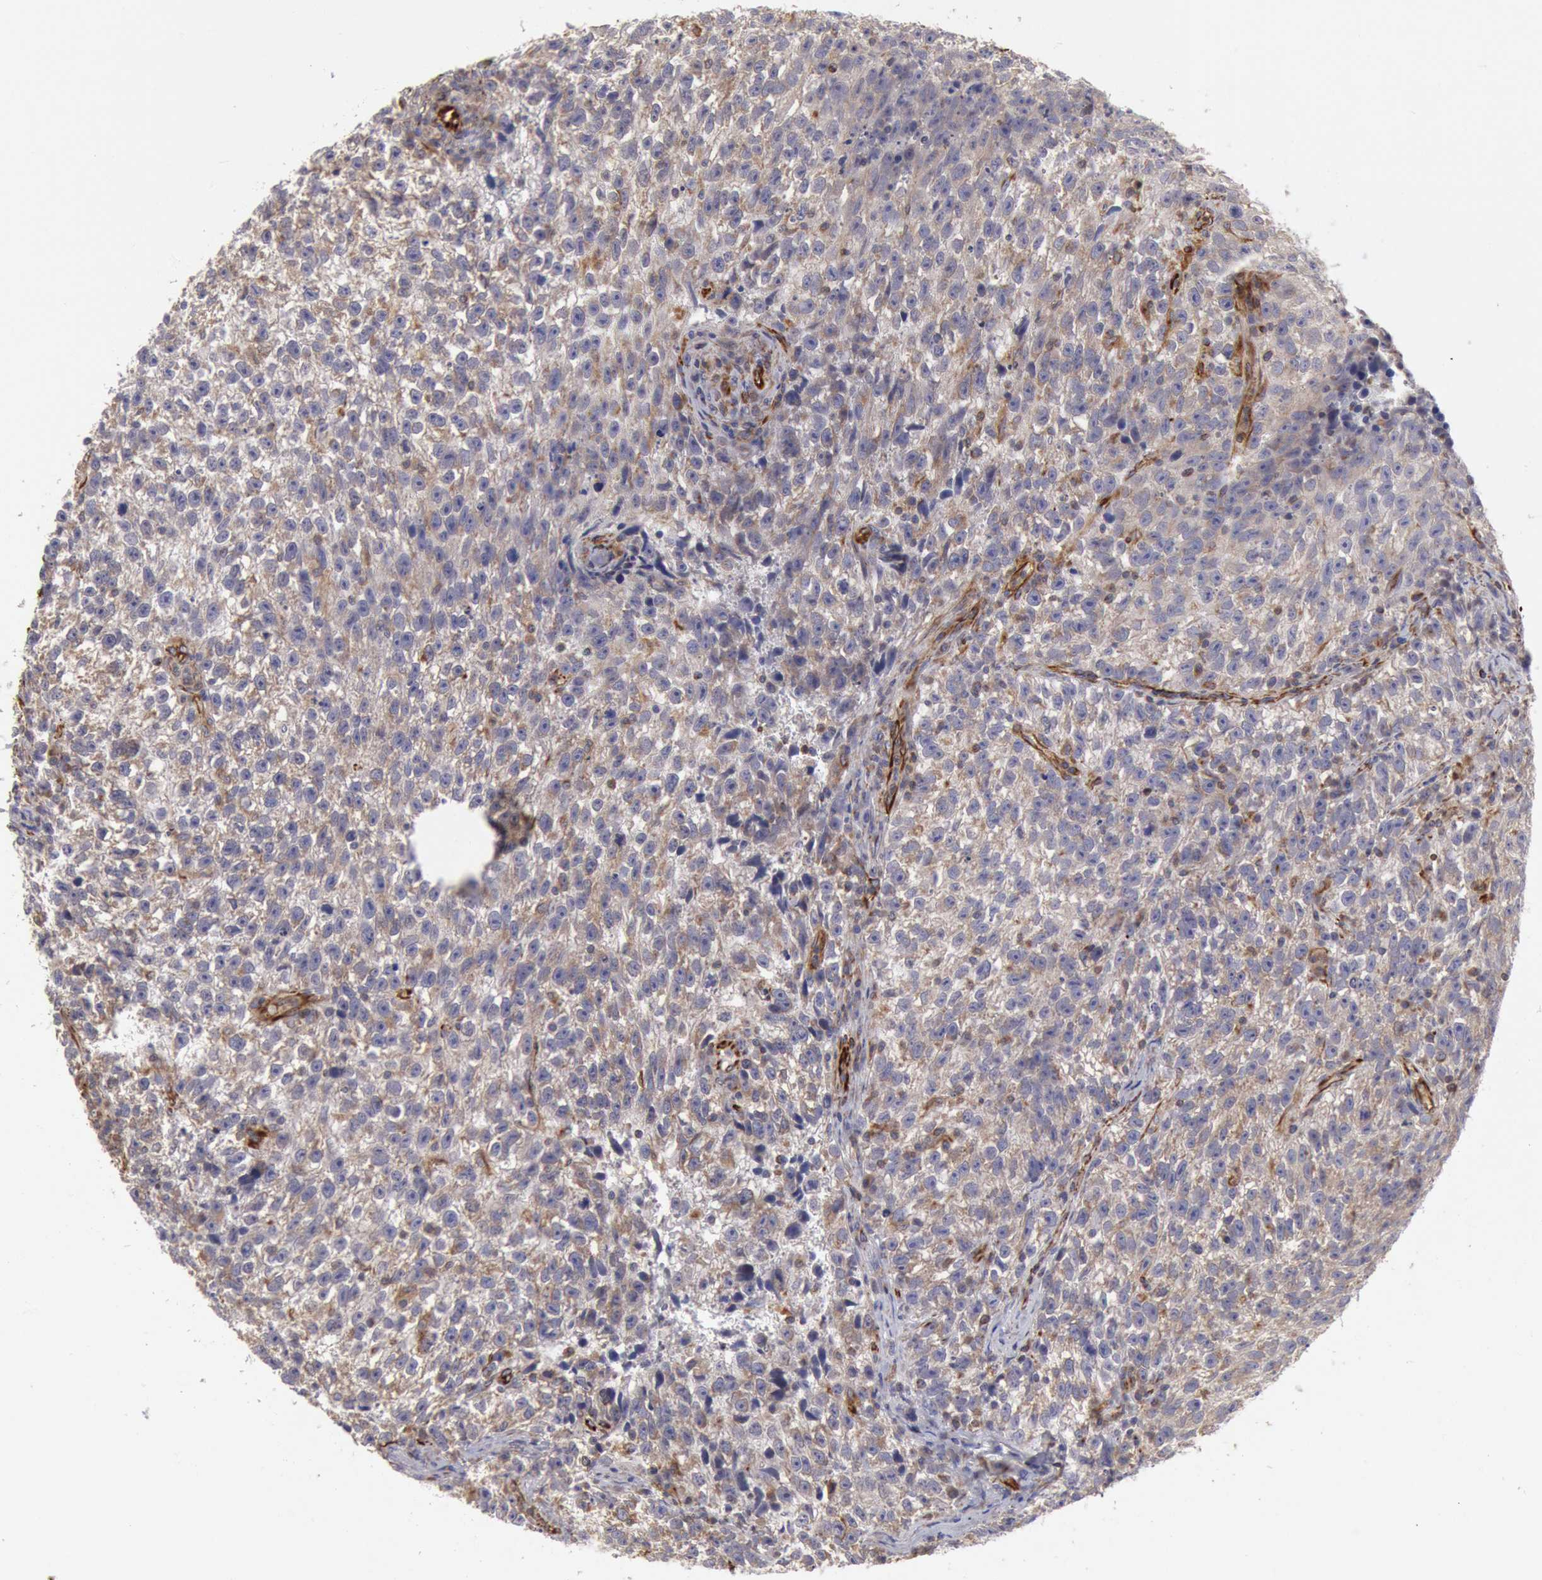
{"staining": {"intensity": "weak", "quantity": "25%-75%", "location": "cytoplasmic/membranous"}, "tissue": "testis cancer", "cell_type": "Tumor cells", "image_type": "cancer", "snomed": [{"axis": "morphology", "description": "Seminoma, NOS"}, {"axis": "topography", "description": "Testis"}], "caption": "Tumor cells reveal low levels of weak cytoplasmic/membranous expression in approximately 25%-75% of cells in human testis seminoma.", "gene": "RNF139", "patient": {"sex": "male", "age": 38}}